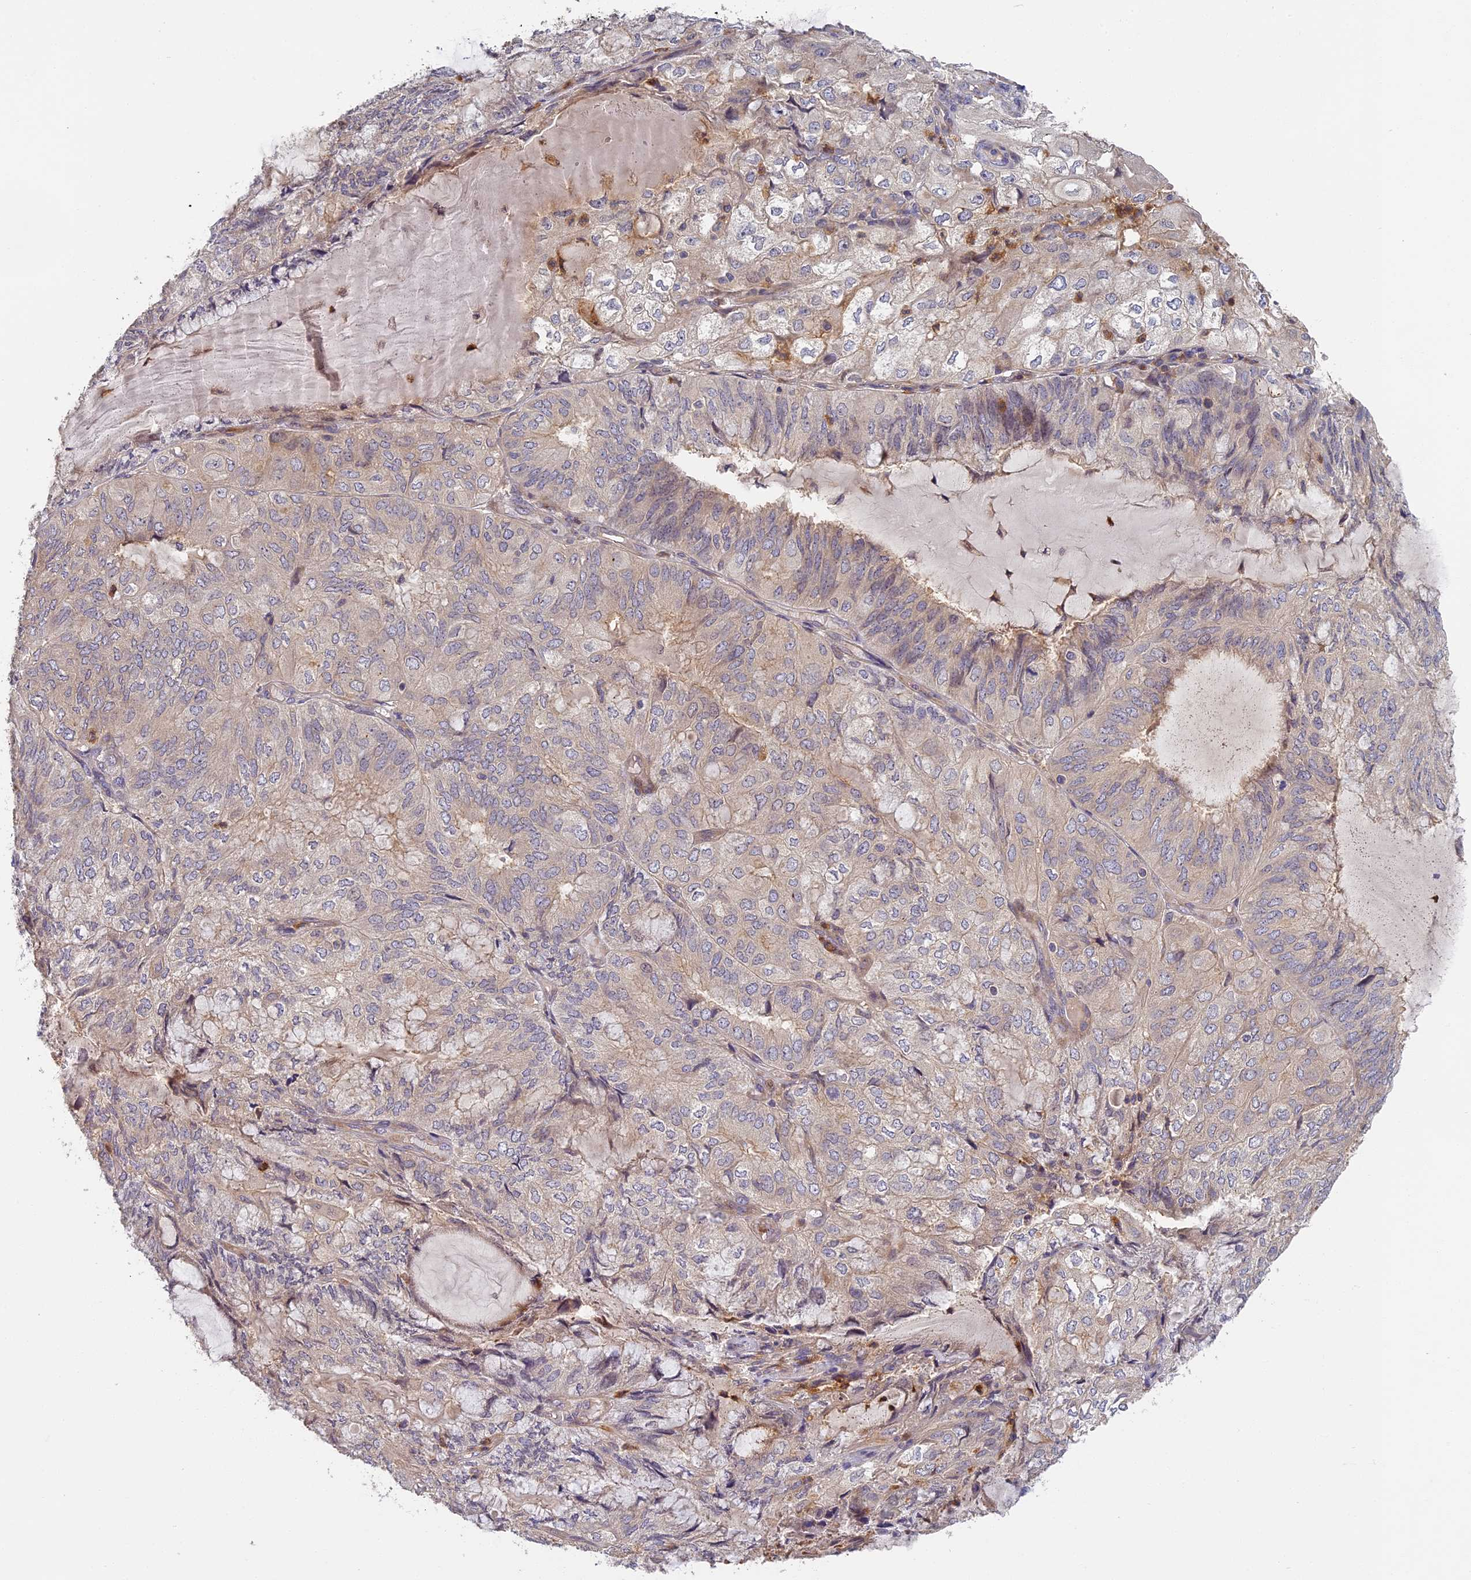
{"staining": {"intensity": "weak", "quantity": "<25%", "location": "cytoplasmic/membranous"}, "tissue": "endometrial cancer", "cell_type": "Tumor cells", "image_type": "cancer", "snomed": [{"axis": "morphology", "description": "Adenocarcinoma, NOS"}, {"axis": "topography", "description": "Endometrium"}], "caption": "The histopathology image demonstrates no significant expression in tumor cells of endometrial cancer (adenocarcinoma). Nuclei are stained in blue.", "gene": "AP4E1", "patient": {"sex": "female", "age": 81}}